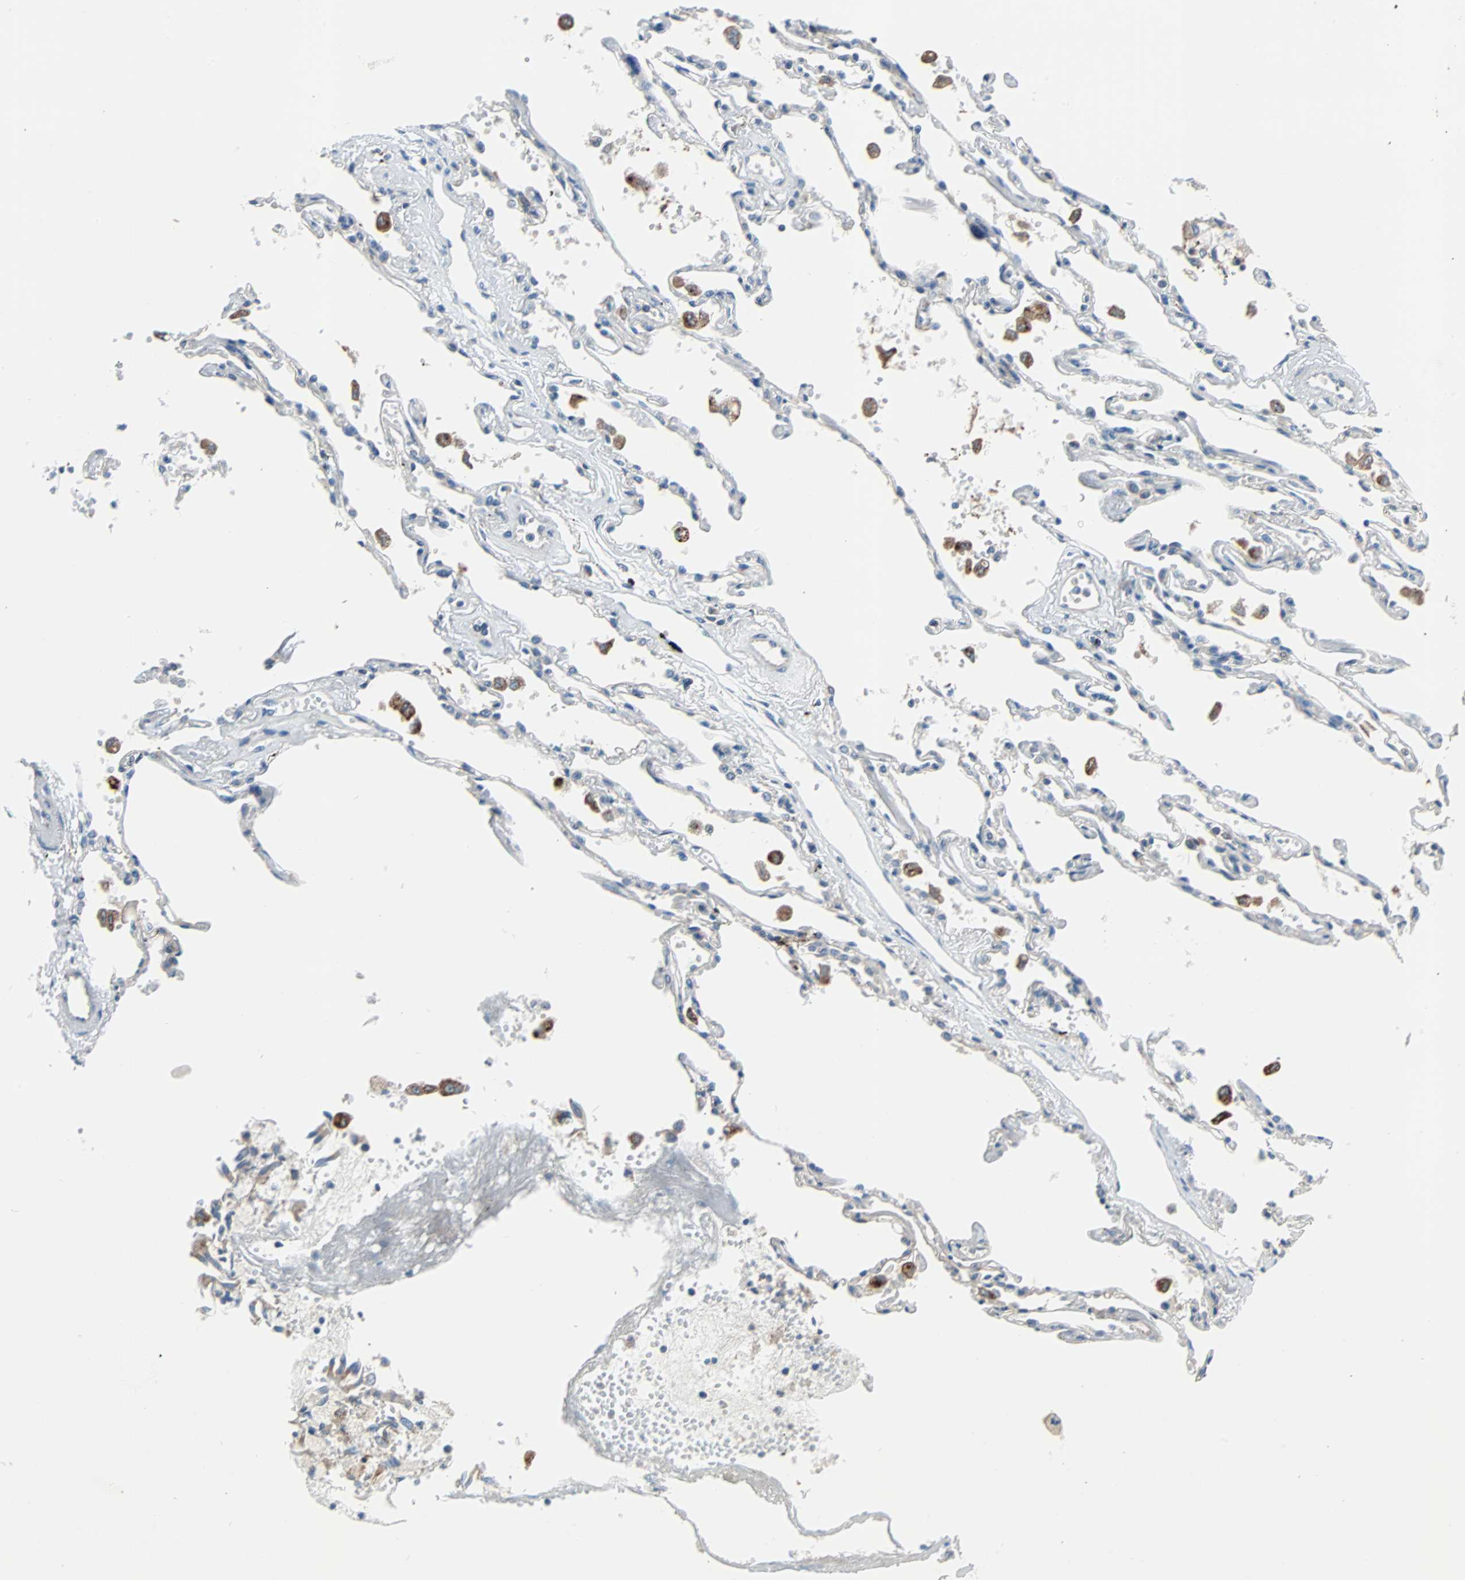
{"staining": {"intensity": "negative", "quantity": "none", "location": "none"}, "tissue": "adipose tissue", "cell_type": "Adipocytes", "image_type": "normal", "snomed": [{"axis": "morphology", "description": "Normal tissue, NOS"}, {"axis": "morphology", "description": "Adenocarcinoma, NOS"}, {"axis": "topography", "description": "Cartilage tissue"}, {"axis": "topography", "description": "Bronchus"}, {"axis": "topography", "description": "Lung"}], "caption": "Immunohistochemistry (IHC) of benign human adipose tissue displays no expression in adipocytes. Brightfield microscopy of IHC stained with DAB (3,3'-diaminobenzidine) (brown) and hematoxylin (blue), captured at high magnification.", "gene": "PHYH", "patient": {"sex": "female", "age": 67}}